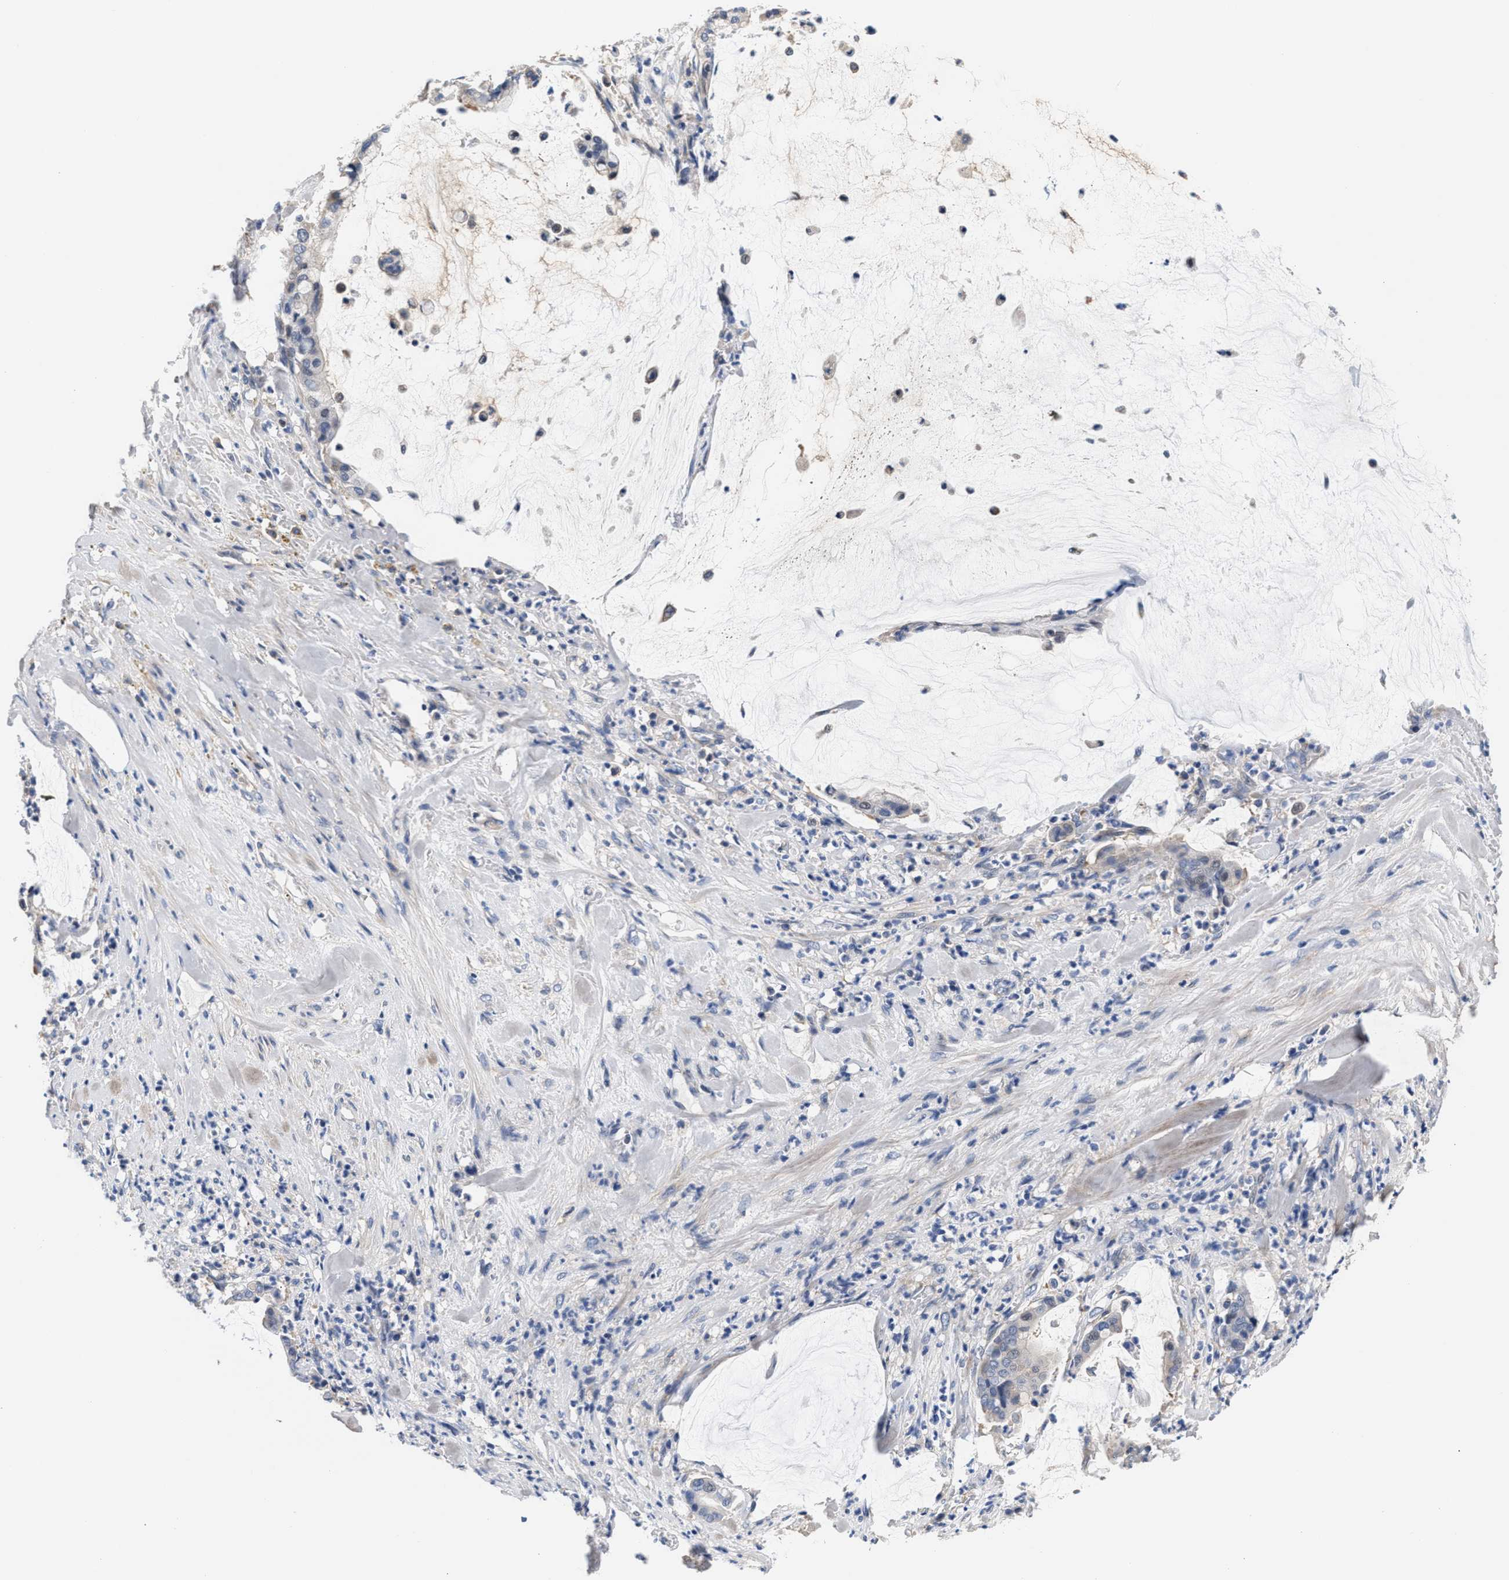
{"staining": {"intensity": "negative", "quantity": "none", "location": "none"}, "tissue": "pancreatic cancer", "cell_type": "Tumor cells", "image_type": "cancer", "snomed": [{"axis": "morphology", "description": "Adenocarcinoma, NOS"}, {"axis": "topography", "description": "Pancreas"}], "caption": "Pancreatic adenocarcinoma was stained to show a protein in brown. There is no significant positivity in tumor cells.", "gene": "ACTL7B", "patient": {"sex": "male", "age": 41}}